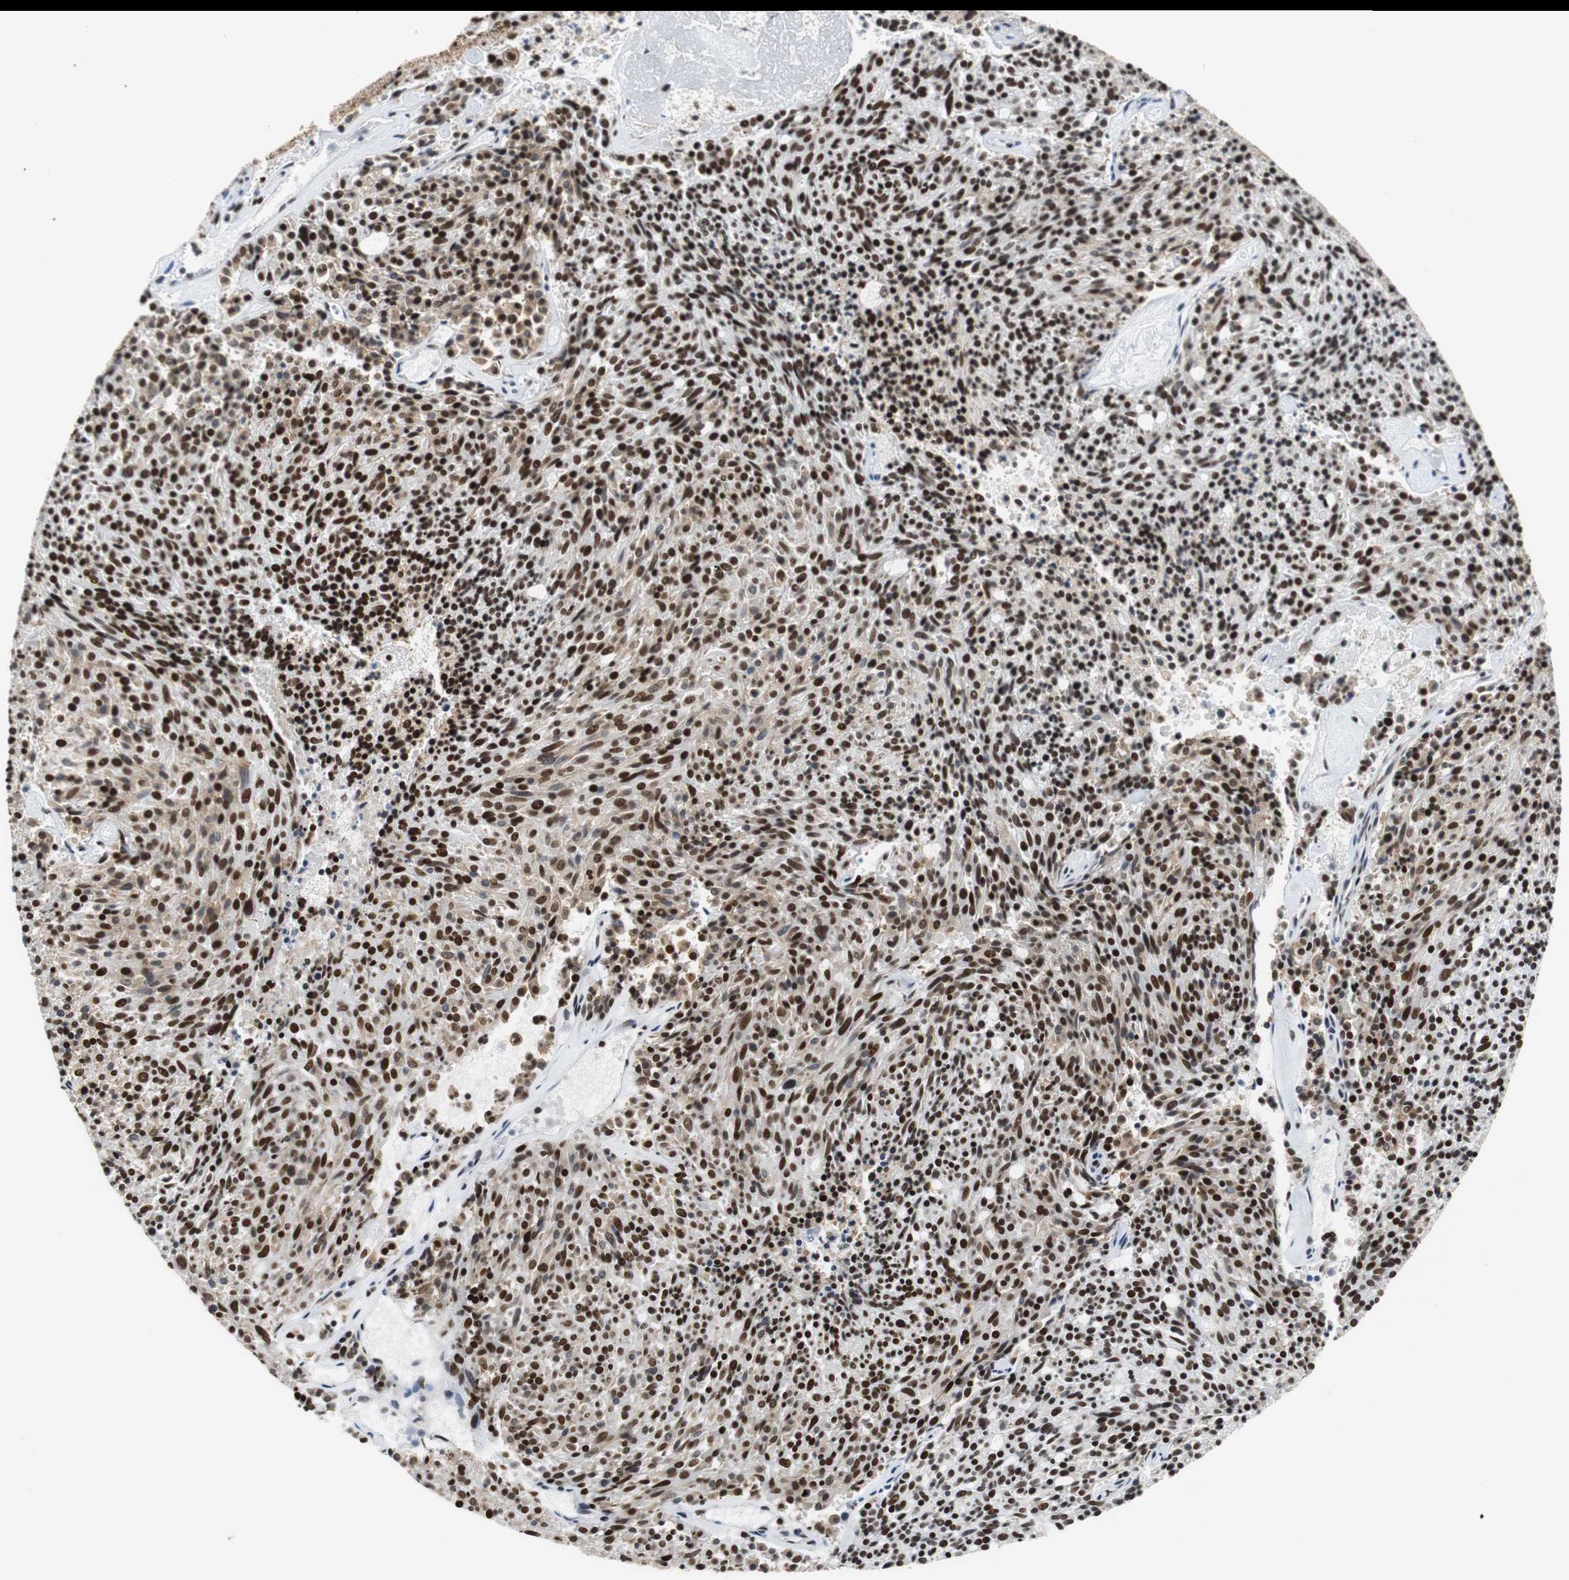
{"staining": {"intensity": "strong", "quantity": ">75%", "location": "nuclear"}, "tissue": "carcinoid", "cell_type": "Tumor cells", "image_type": "cancer", "snomed": [{"axis": "morphology", "description": "Carcinoid, malignant, NOS"}, {"axis": "topography", "description": "Pancreas"}], "caption": "Immunohistochemical staining of human carcinoid exhibits high levels of strong nuclear positivity in about >75% of tumor cells.", "gene": "PRKDC", "patient": {"sex": "female", "age": 54}}